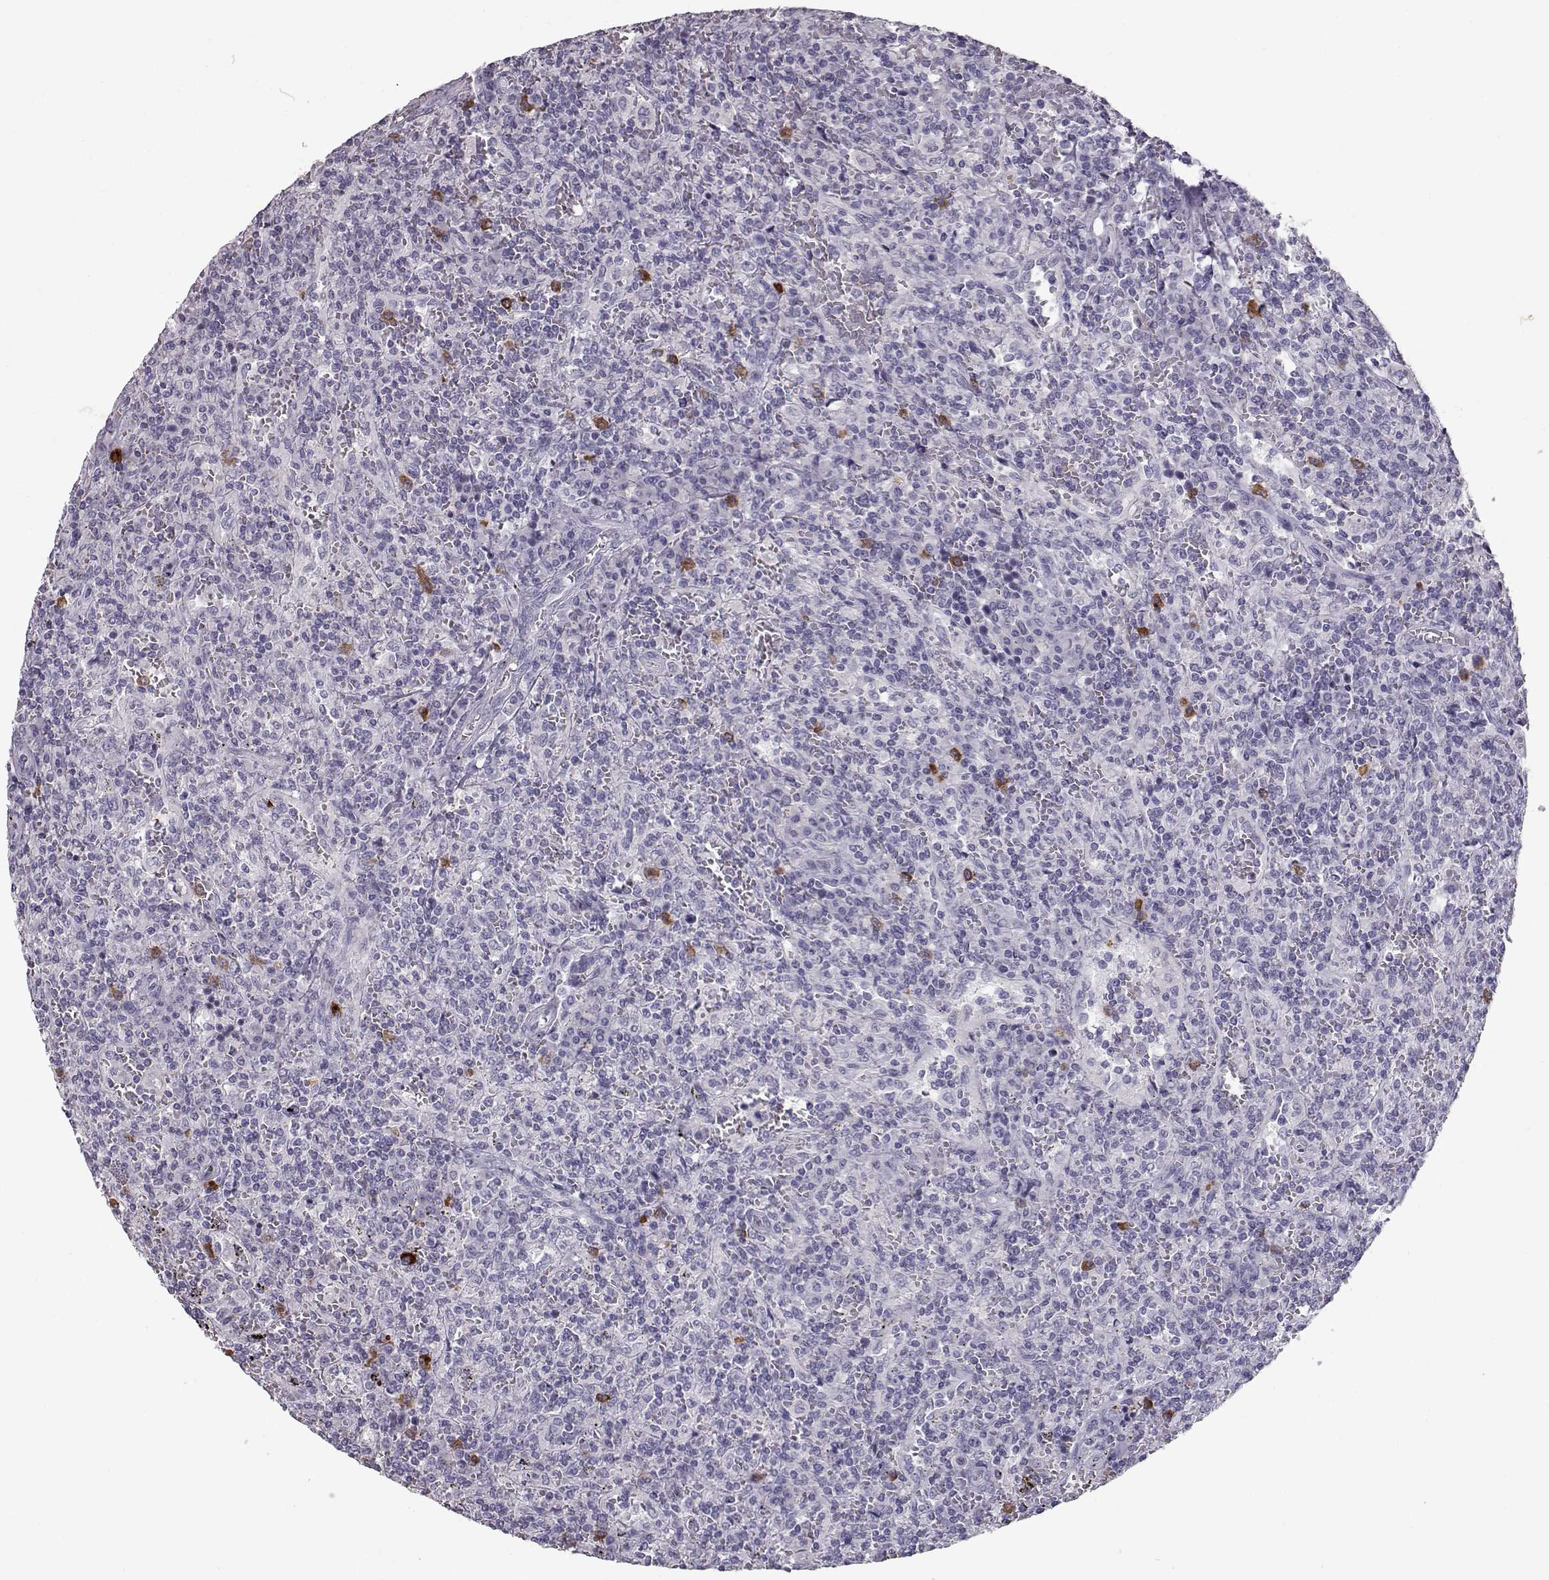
{"staining": {"intensity": "negative", "quantity": "none", "location": "none"}, "tissue": "lymphoma", "cell_type": "Tumor cells", "image_type": "cancer", "snomed": [{"axis": "morphology", "description": "Malignant lymphoma, non-Hodgkin's type, Low grade"}, {"axis": "topography", "description": "Spleen"}], "caption": "This is an immunohistochemistry histopathology image of low-grade malignant lymphoma, non-Hodgkin's type. There is no positivity in tumor cells.", "gene": "CCL19", "patient": {"sex": "male", "age": 62}}